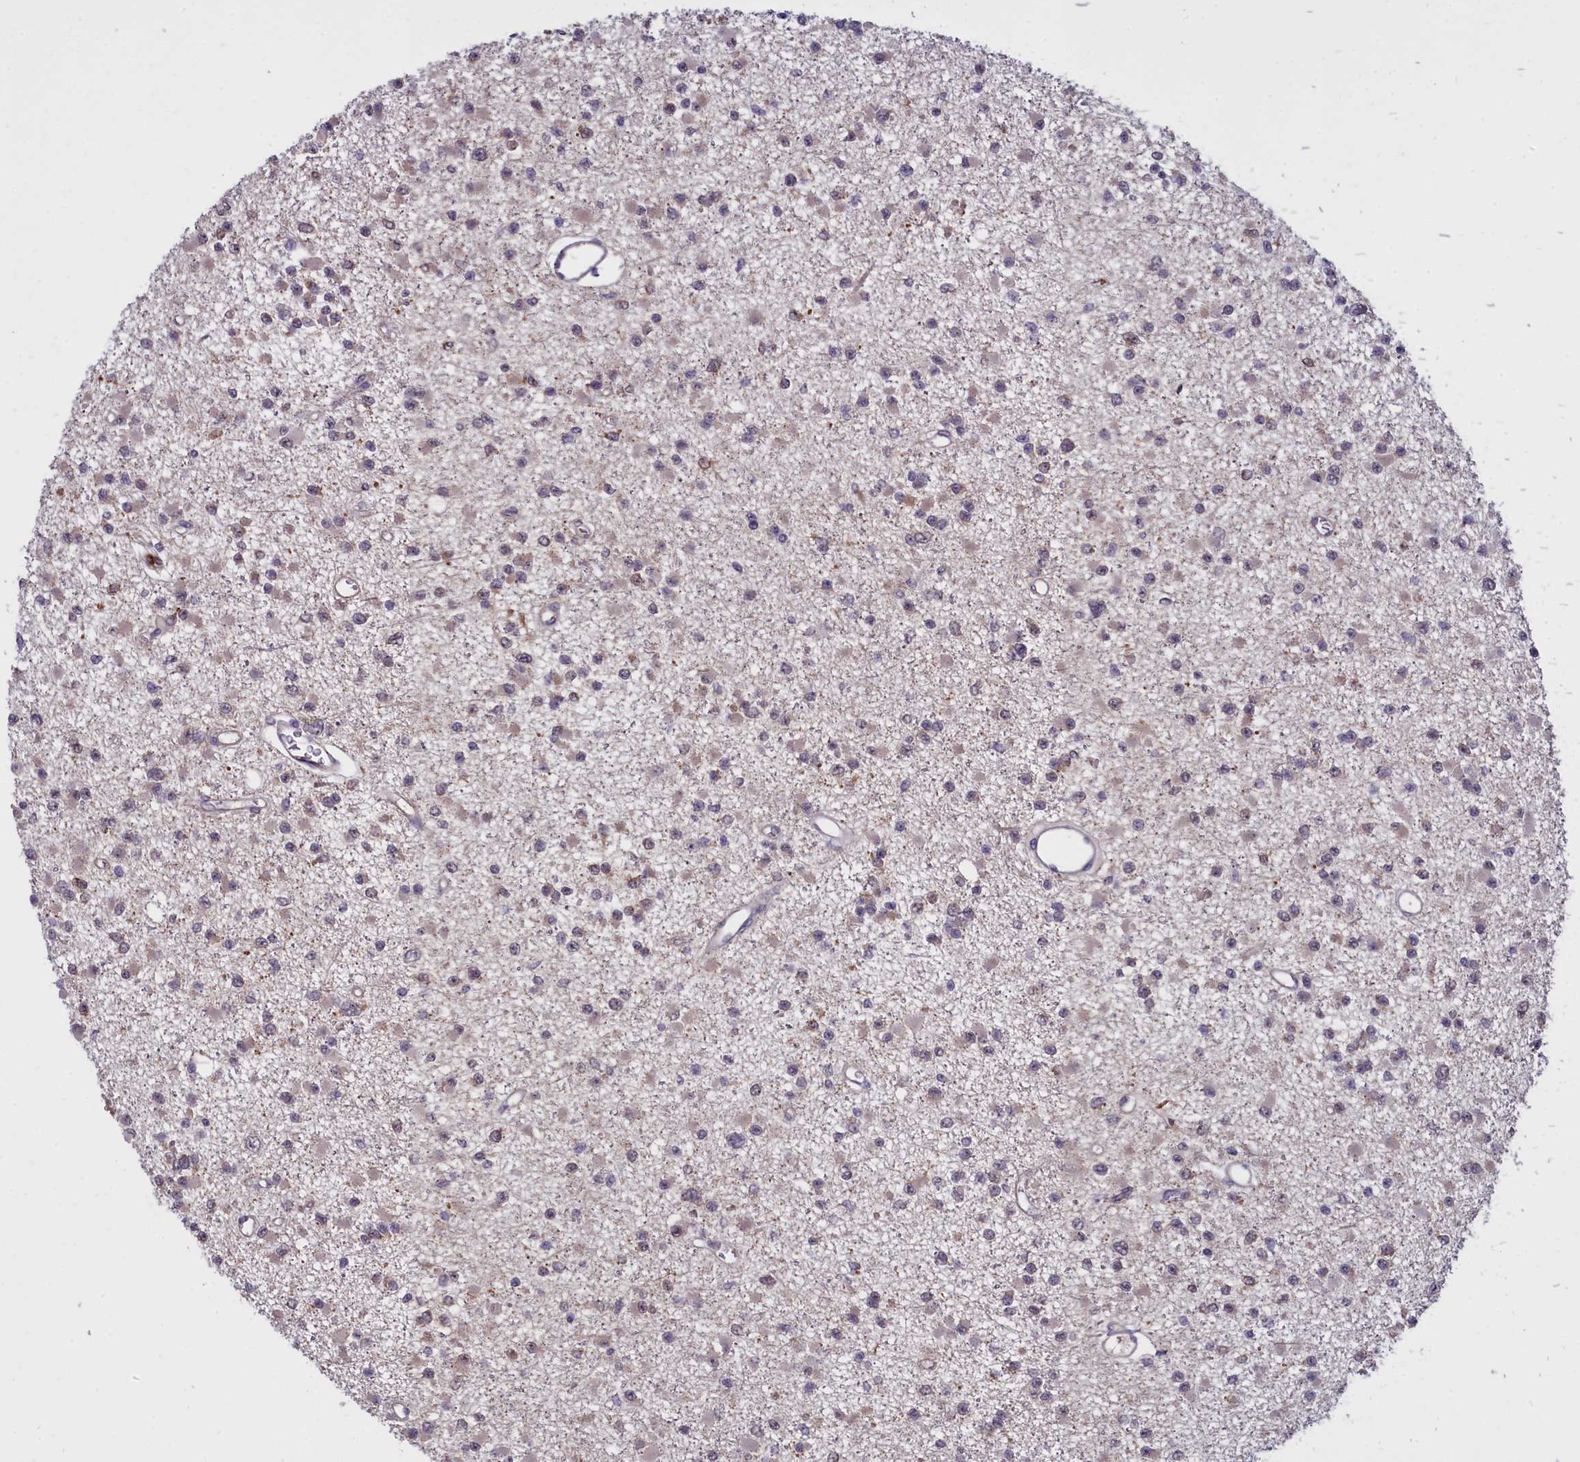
{"staining": {"intensity": "negative", "quantity": "none", "location": "none"}, "tissue": "glioma", "cell_type": "Tumor cells", "image_type": "cancer", "snomed": [{"axis": "morphology", "description": "Glioma, malignant, Low grade"}, {"axis": "topography", "description": "Brain"}], "caption": "Immunohistochemistry (IHC) photomicrograph of neoplastic tissue: human glioma stained with DAB reveals no significant protein staining in tumor cells.", "gene": "BCAR1", "patient": {"sex": "female", "age": 22}}